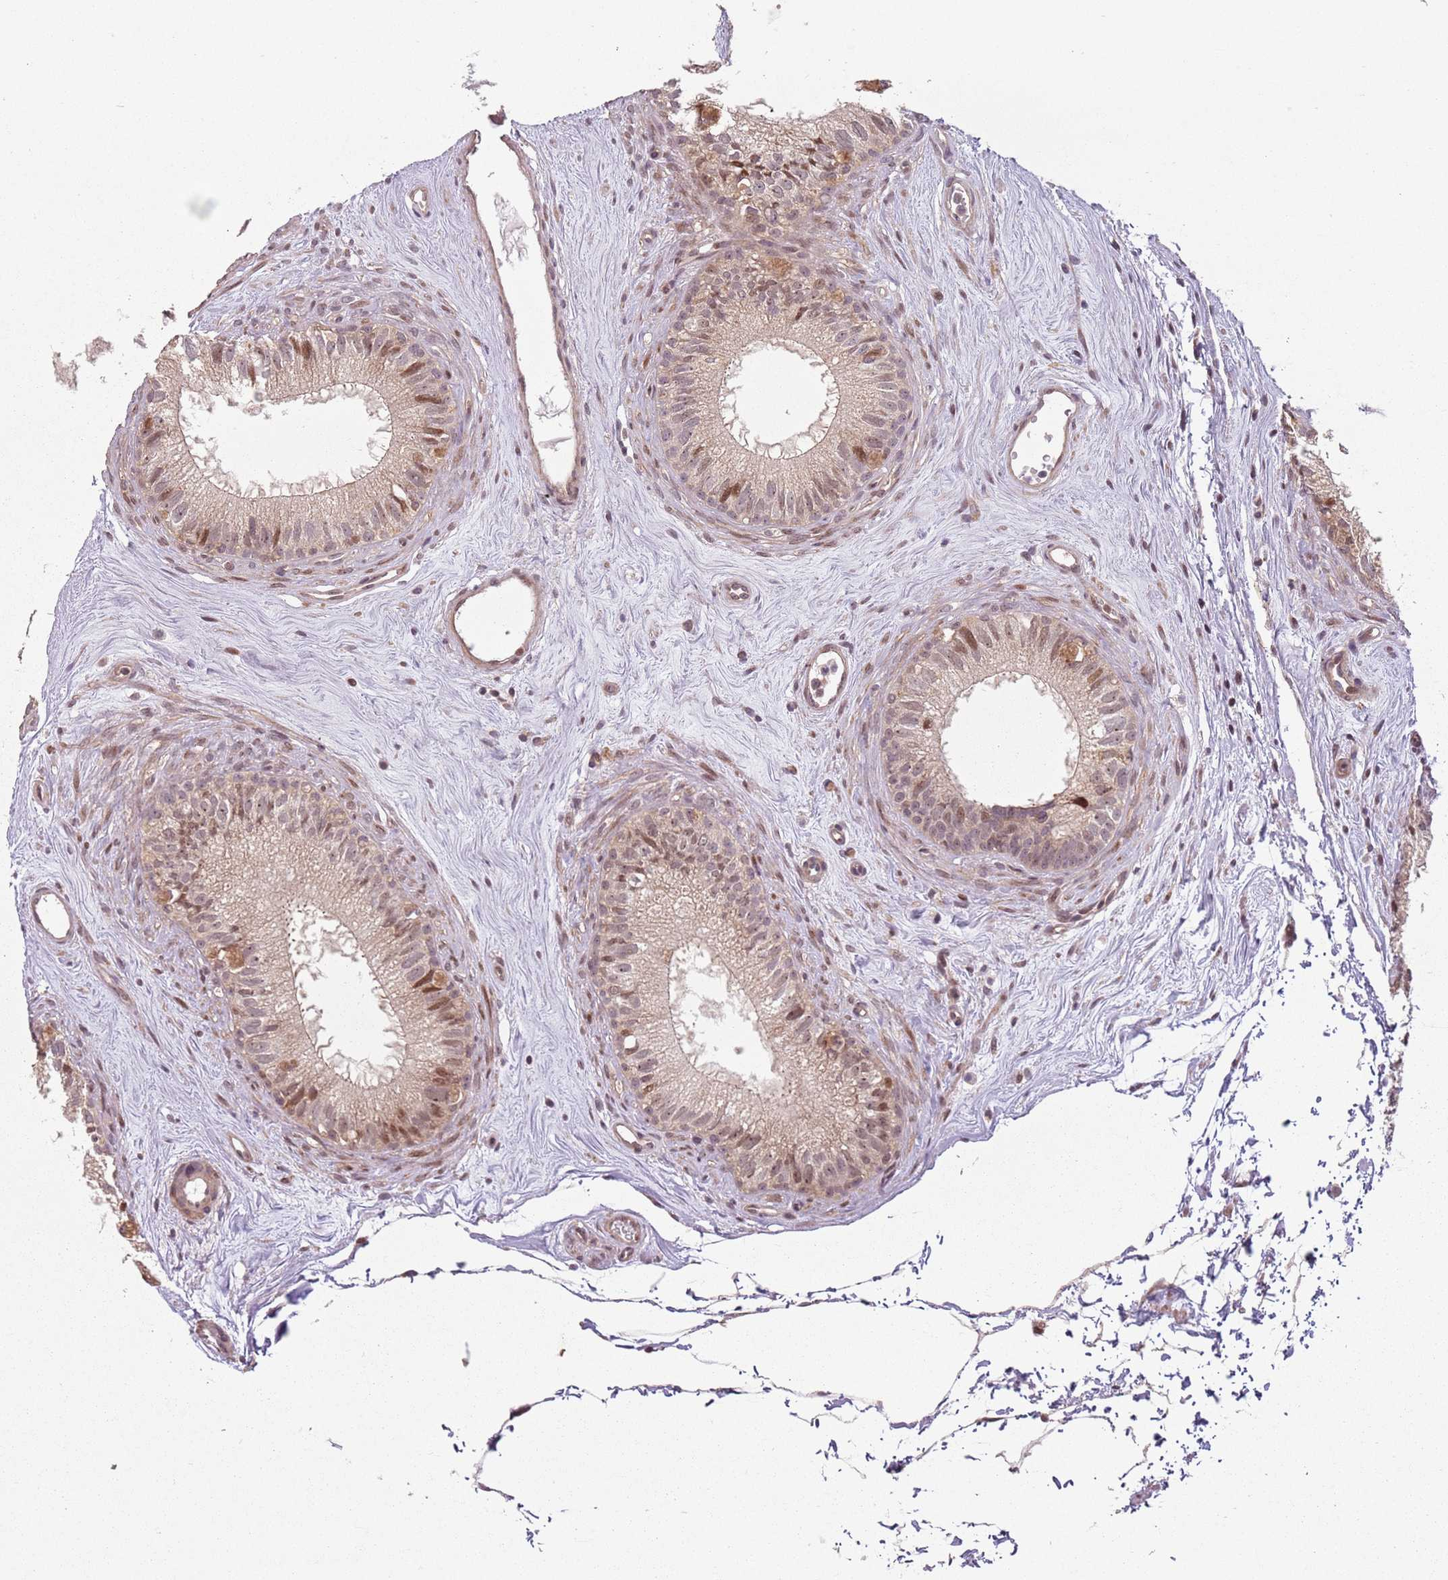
{"staining": {"intensity": "moderate", "quantity": "25%-75%", "location": "cytoplasmic/membranous,nuclear"}, "tissue": "epididymis", "cell_type": "Glandular cells", "image_type": "normal", "snomed": [{"axis": "morphology", "description": "Normal tissue, NOS"}, {"axis": "topography", "description": "Epididymis"}], "caption": "Immunohistochemical staining of unremarkable human epididymis displays moderate cytoplasmic/membranous,nuclear protein staining in about 25%-75% of glandular cells. (brown staining indicates protein expression, while blue staining denotes nuclei).", "gene": "CHURC1", "patient": {"sex": "male", "age": 71}}